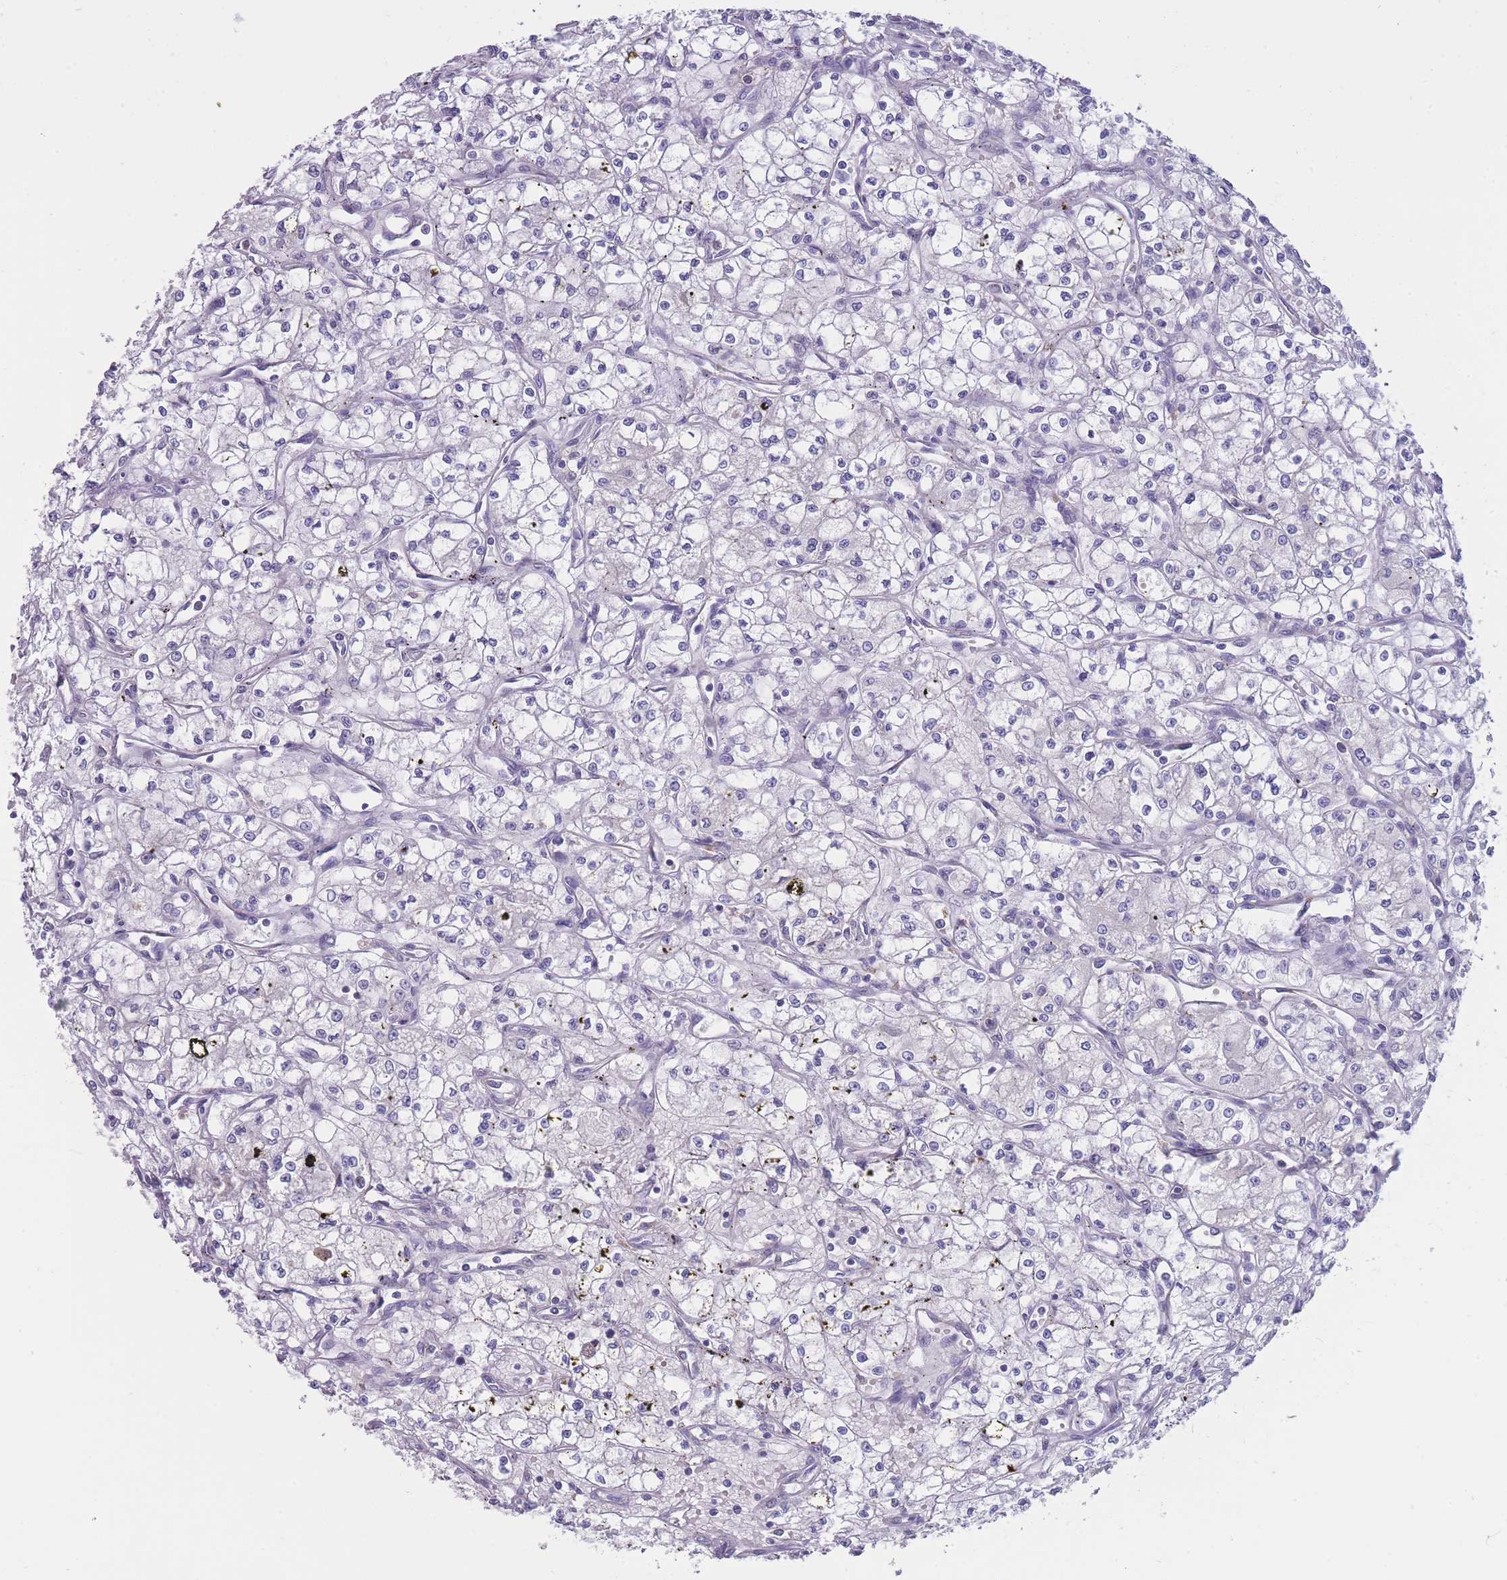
{"staining": {"intensity": "negative", "quantity": "none", "location": "none"}, "tissue": "renal cancer", "cell_type": "Tumor cells", "image_type": "cancer", "snomed": [{"axis": "morphology", "description": "Adenocarcinoma, NOS"}, {"axis": "topography", "description": "Kidney"}], "caption": "This is an immunohistochemistry (IHC) image of human adenocarcinoma (renal). There is no expression in tumor cells.", "gene": "ZNF662", "patient": {"sex": "male", "age": 59}}